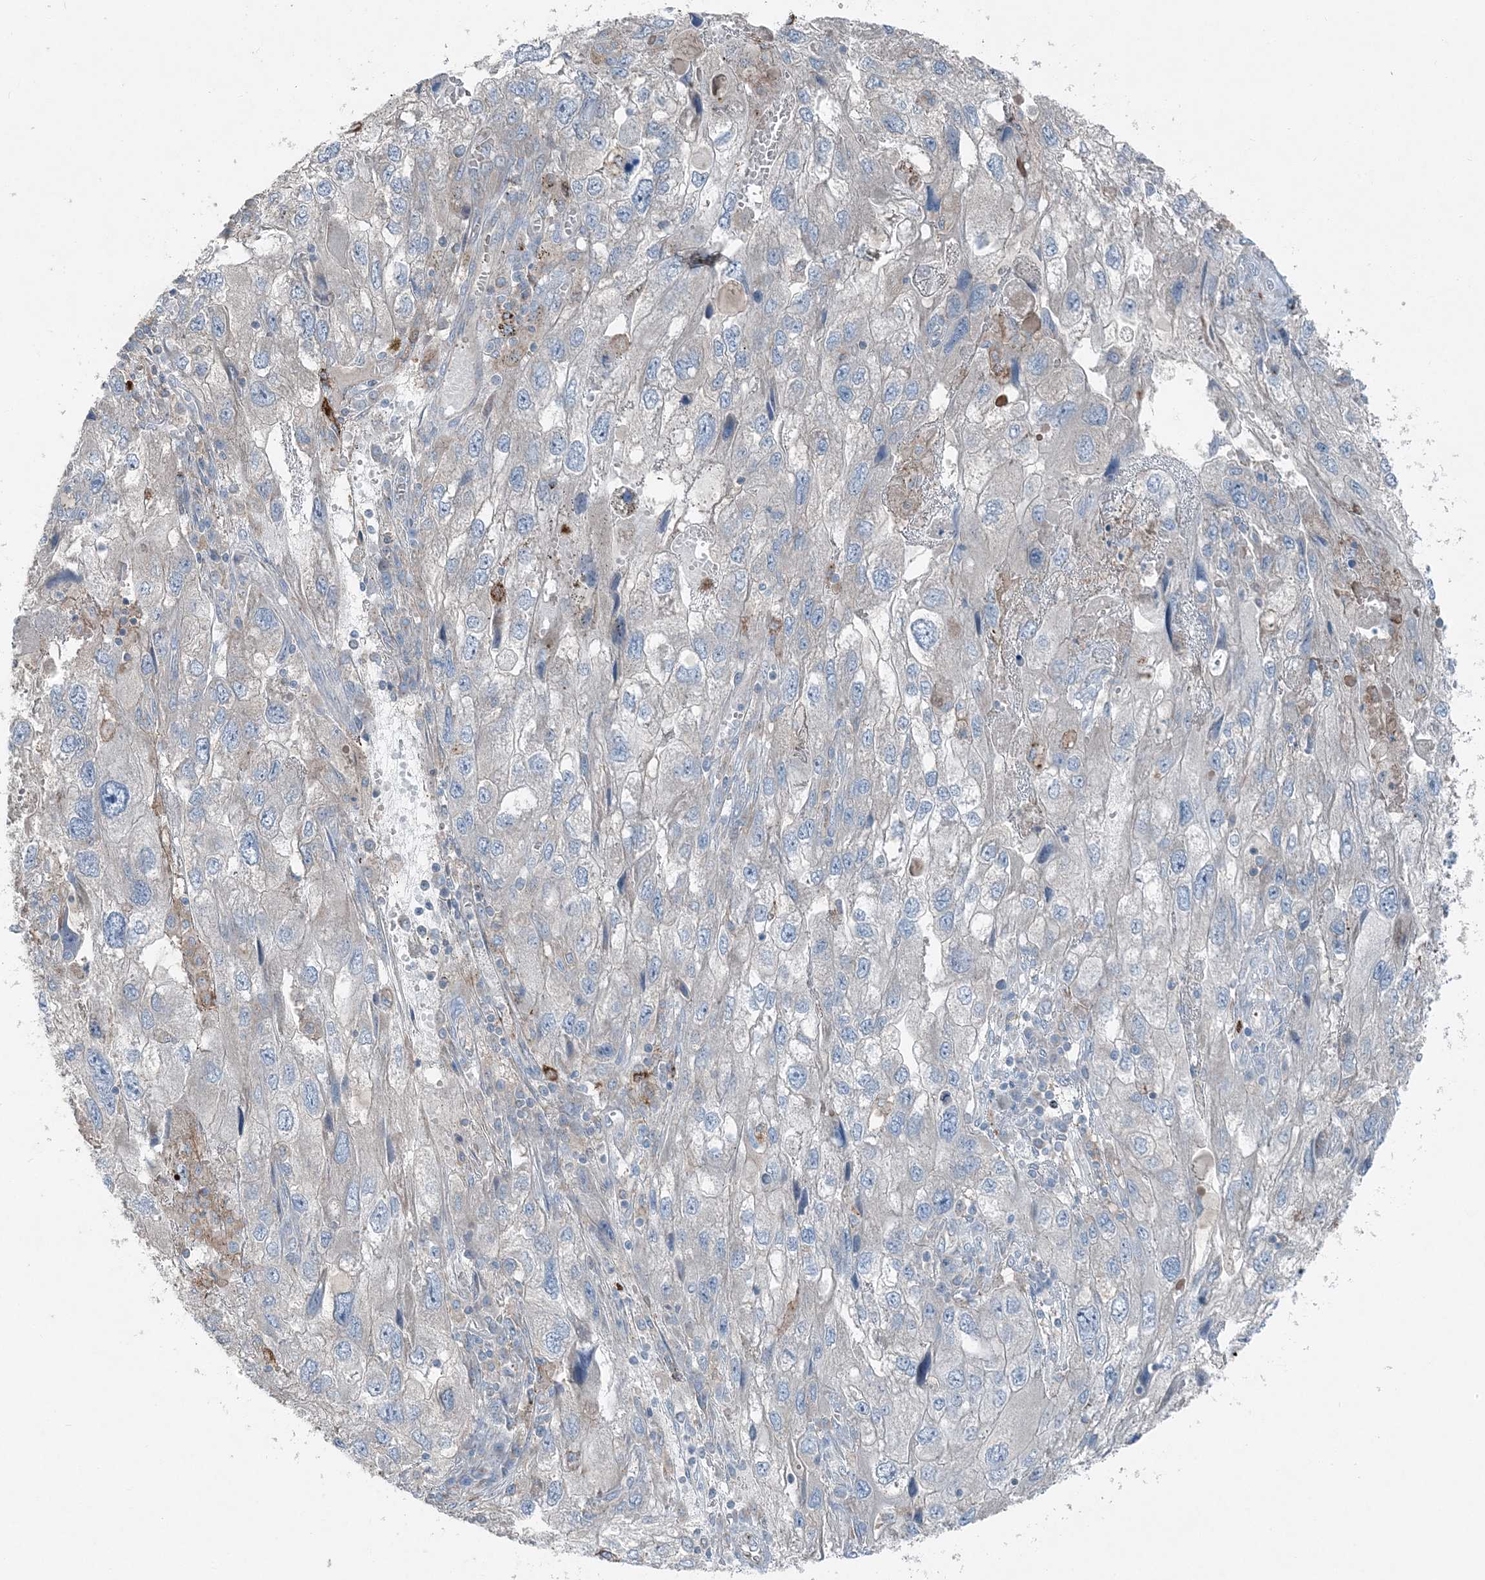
{"staining": {"intensity": "negative", "quantity": "none", "location": "none"}, "tissue": "endometrial cancer", "cell_type": "Tumor cells", "image_type": "cancer", "snomed": [{"axis": "morphology", "description": "Adenocarcinoma, NOS"}, {"axis": "topography", "description": "Endometrium"}], "caption": "A photomicrograph of human endometrial cancer is negative for staining in tumor cells. (Immunohistochemistry (ihc), brightfield microscopy, high magnification).", "gene": "KY", "patient": {"sex": "female", "age": 49}}